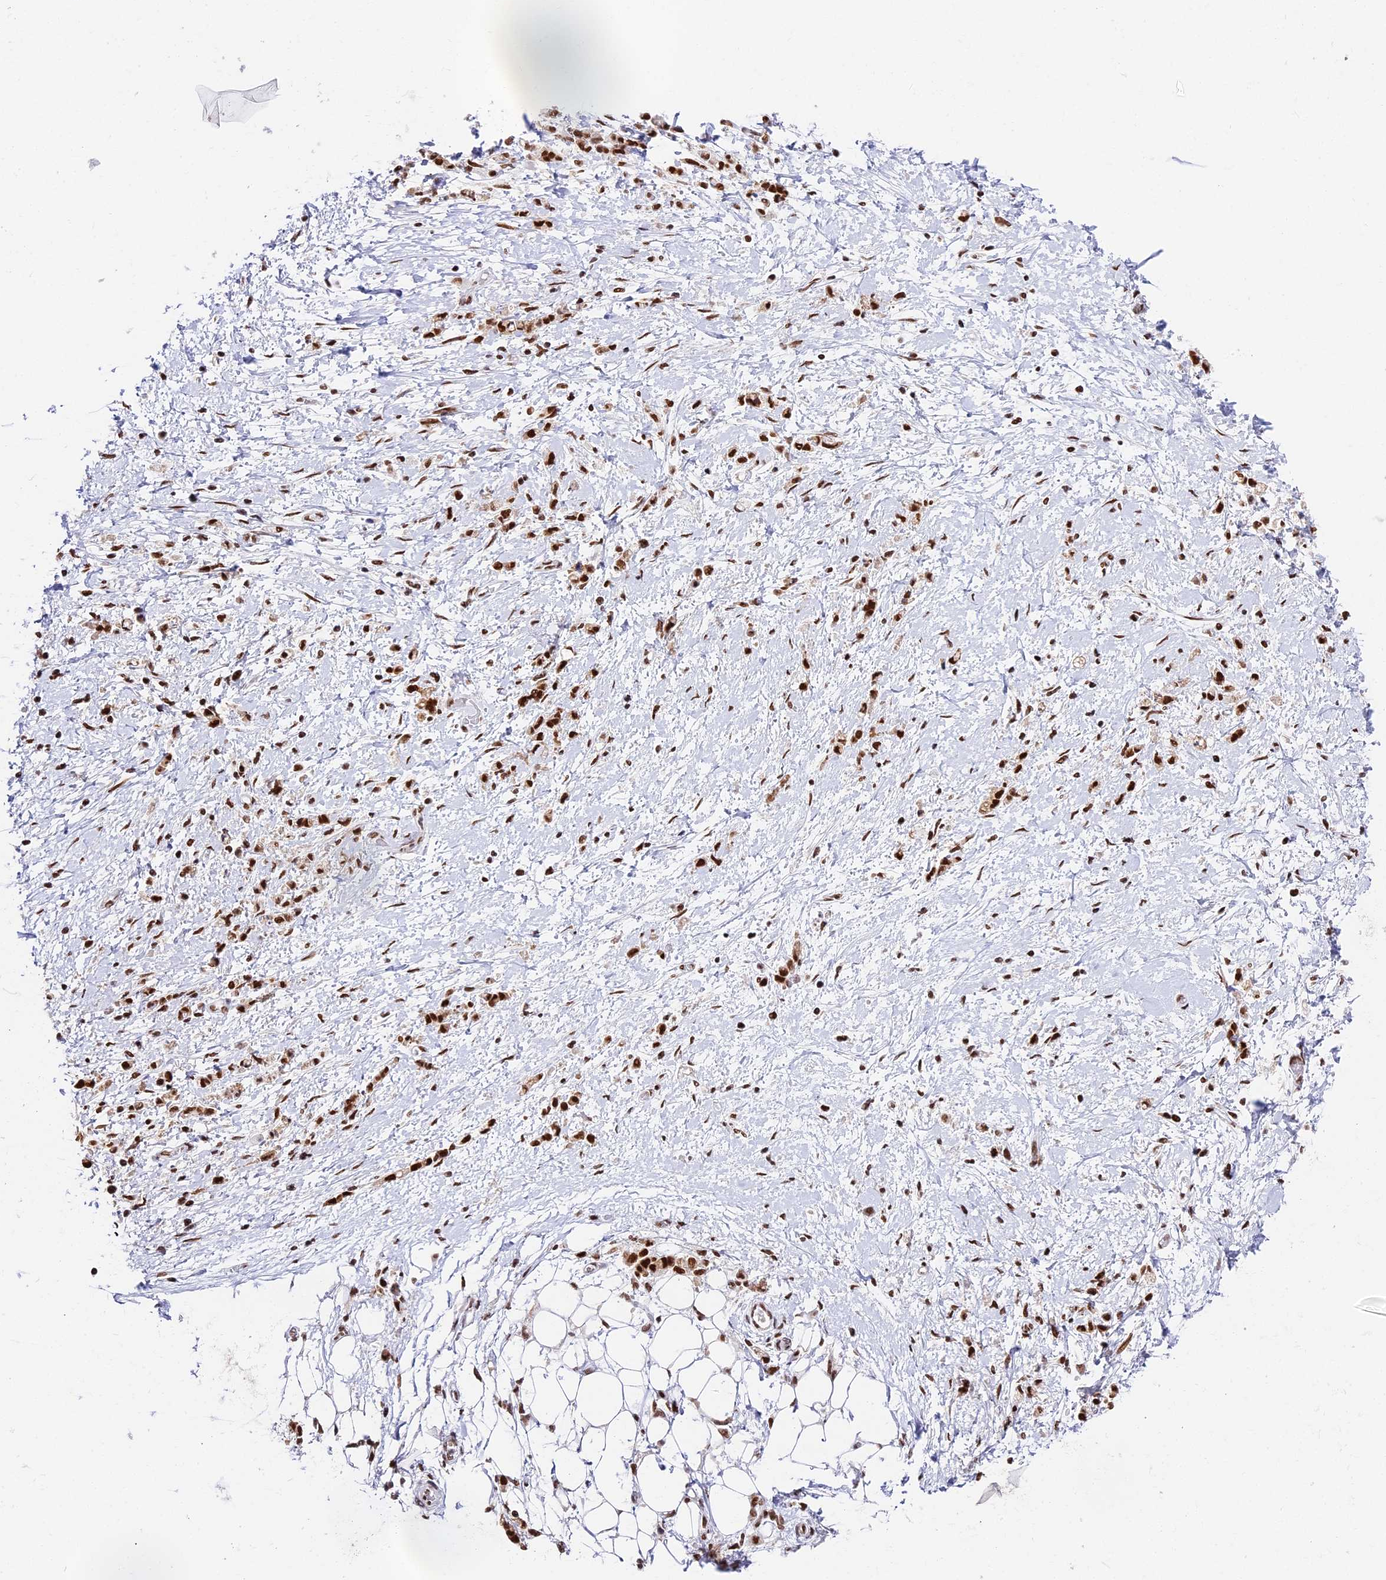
{"staining": {"intensity": "strong", "quantity": ">75%", "location": "nuclear"}, "tissue": "stomach cancer", "cell_type": "Tumor cells", "image_type": "cancer", "snomed": [{"axis": "morphology", "description": "Adenocarcinoma, NOS"}, {"axis": "topography", "description": "Stomach"}], "caption": "Approximately >75% of tumor cells in human adenocarcinoma (stomach) reveal strong nuclear protein positivity as visualized by brown immunohistochemical staining.", "gene": "SBNO1", "patient": {"sex": "female", "age": 60}}